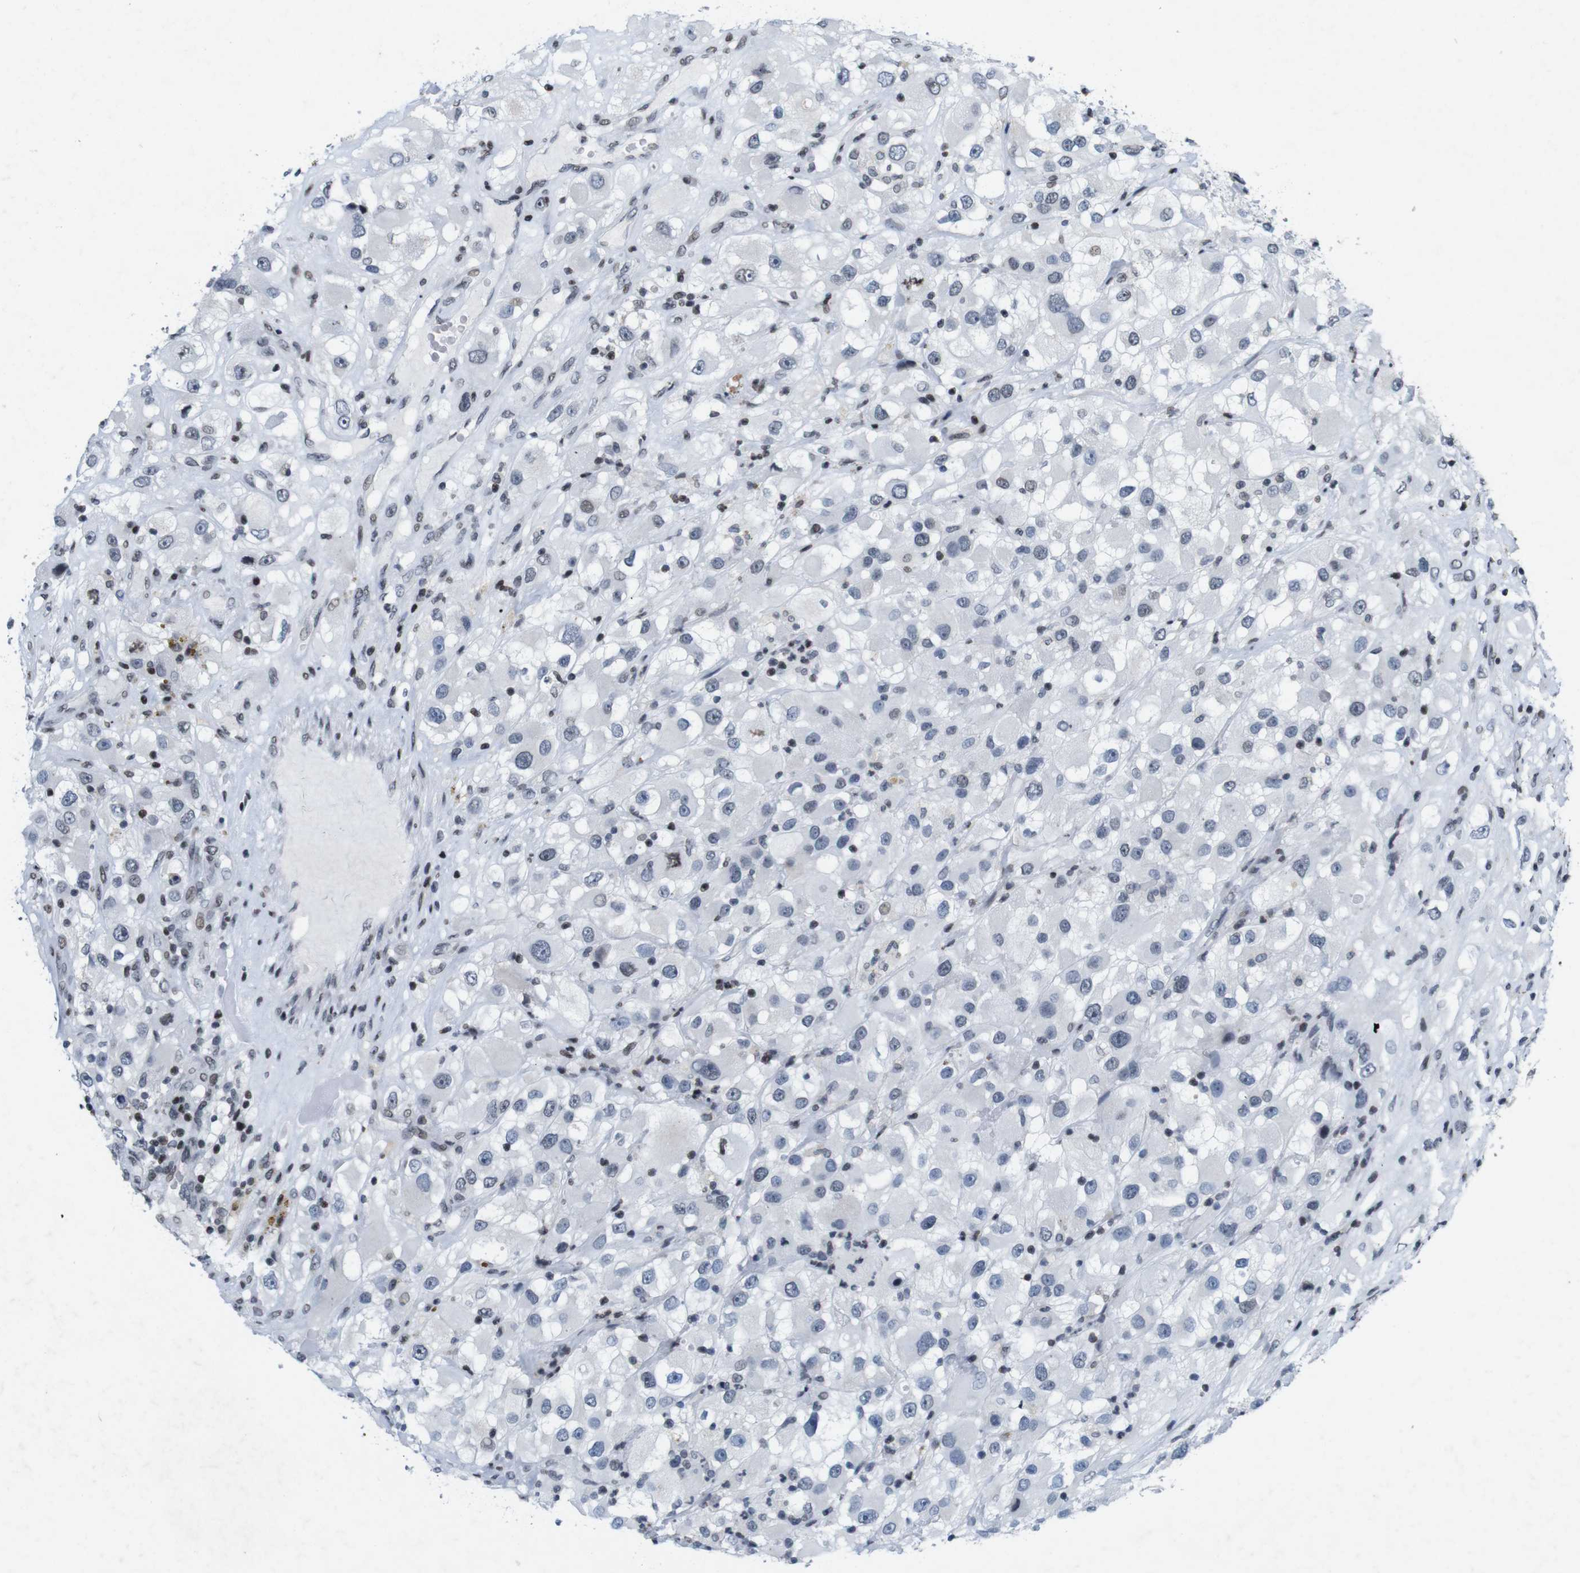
{"staining": {"intensity": "negative", "quantity": "none", "location": "none"}, "tissue": "renal cancer", "cell_type": "Tumor cells", "image_type": "cancer", "snomed": [{"axis": "morphology", "description": "Adenocarcinoma, NOS"}, {"axis": "topography", "description": "Kidney"}], "caption": "This is a image of immunohistochemistry (IHC) staining of adenocarcinoma (renal), which shows no expression in tumor cells. (Brightfield microscopy of DAB immunohistochemistry (IHC) at high magnification).", "gene": "MAGEH1", "patient": {"sex": "female", "age": 52}}